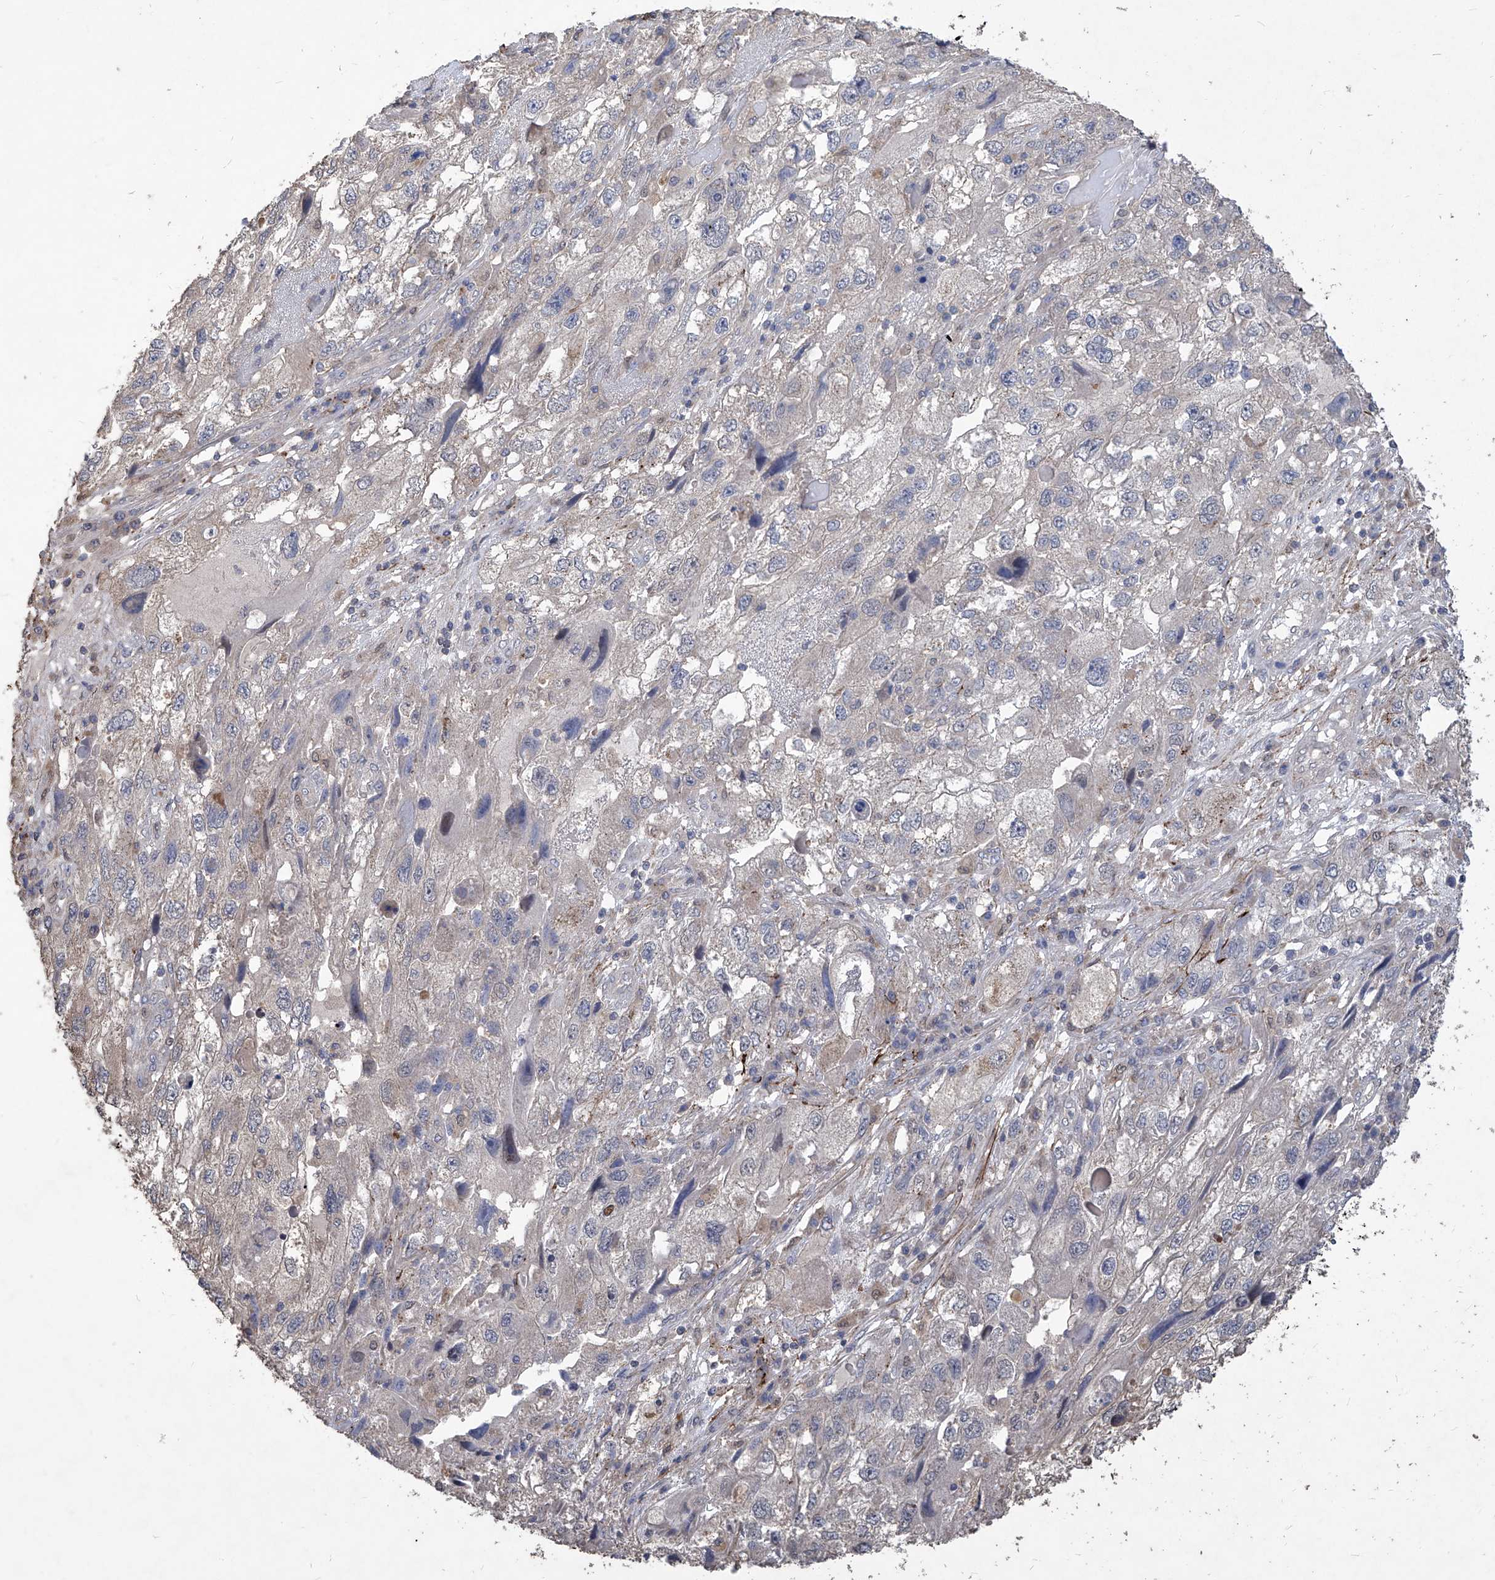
{"staining": {"intensity": "negative", "quantity": "none", "location": "none"}, "tissue": "endometrial cancer", "cell_type": "Tumor cells", "image_type": "cancer", "snomed": [{"axis": "morphology", "description": "Adenocarcinoma, NOS"}, {"axis": "topography", "description": "Endometrium"}], "caption": "This is an immunohistochemistry image of human endometrial adenocarcinoma. There is no staining in tumor cells.", "gene": "TXNIP", "patient": {"sex": "female", "age": 49}}